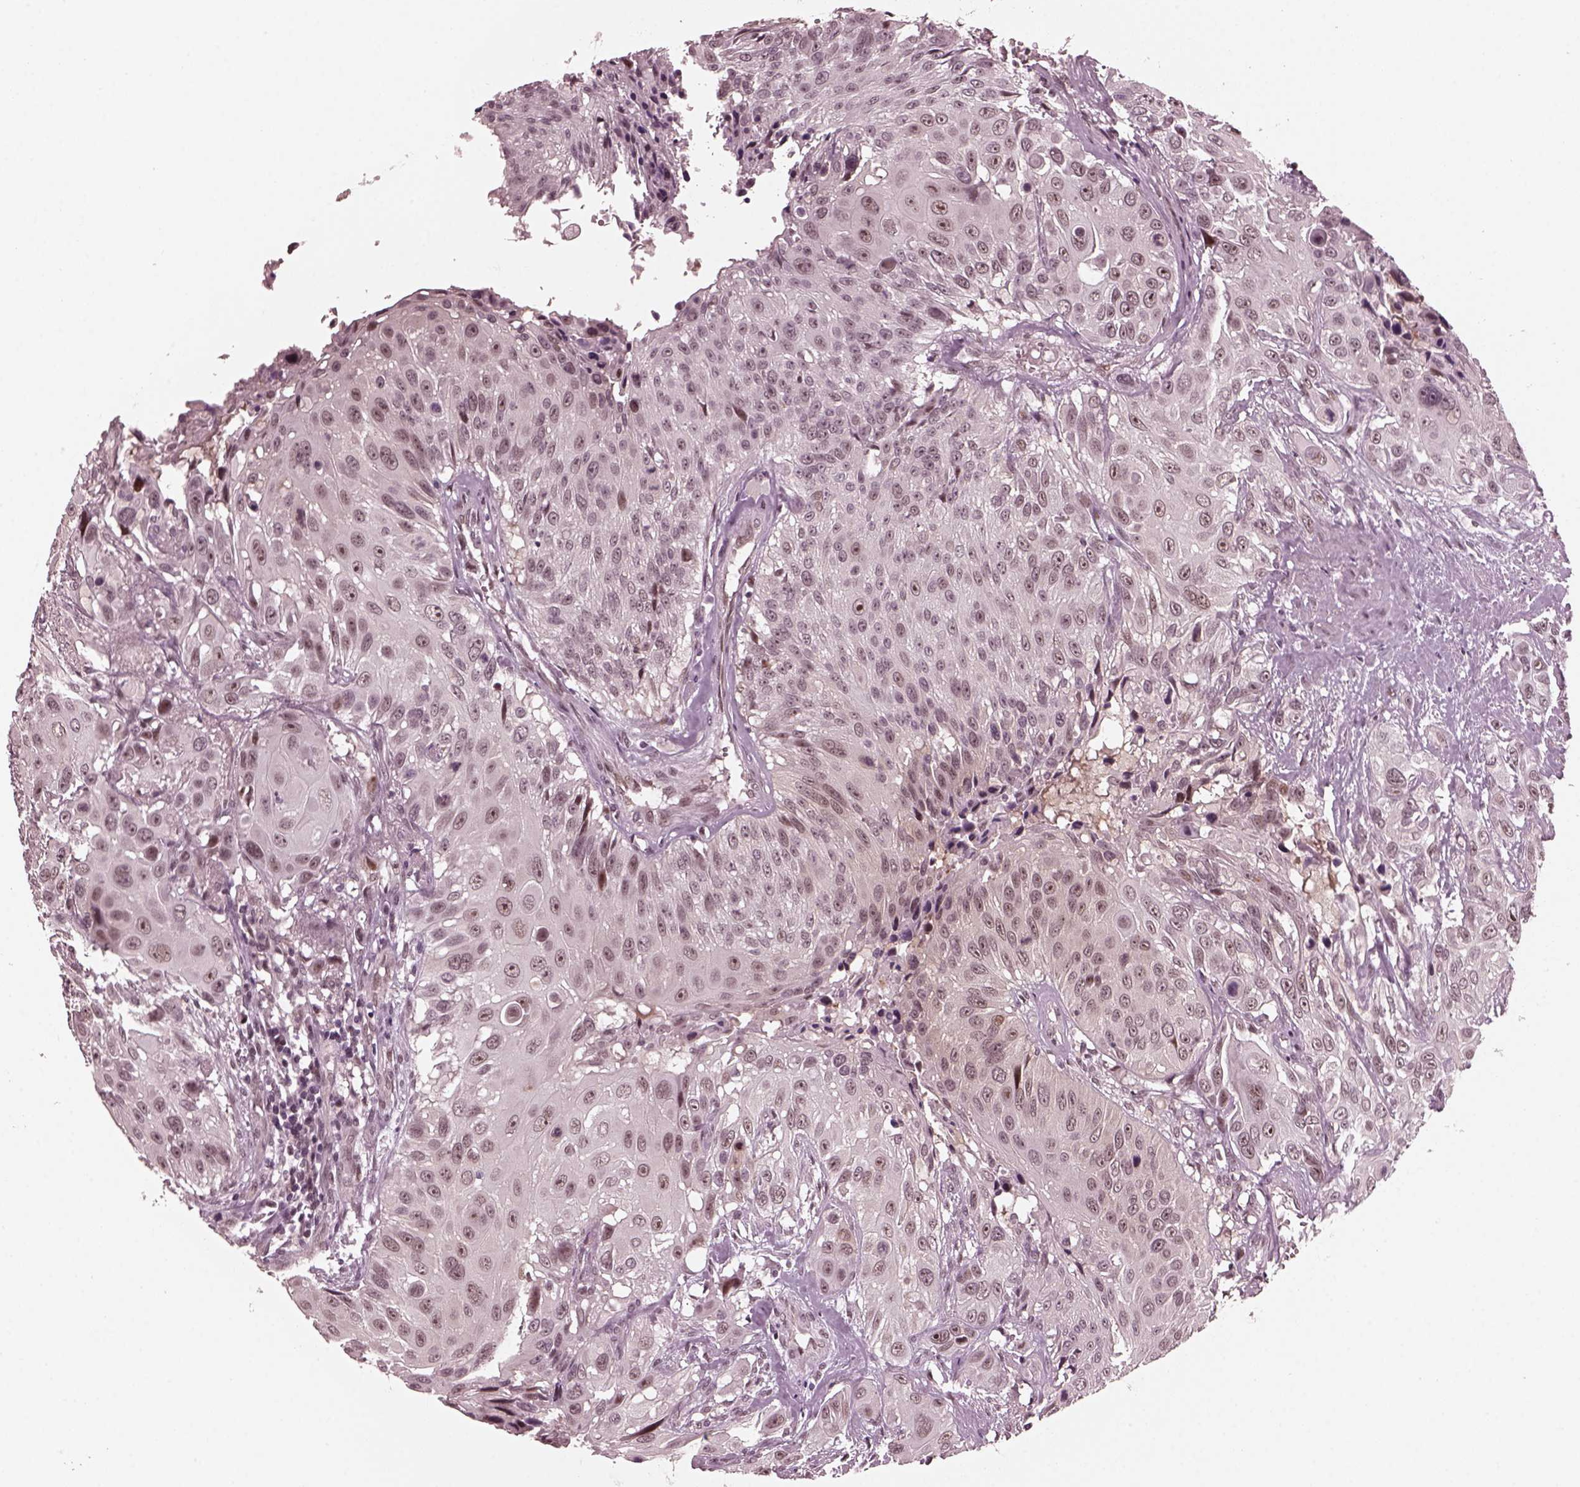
{"staining": {"intensity": "negative", "quantity": "none", "location": "none"}, "tissue": "urothelial cancer", "cell_type": "Tumor cells", "image_type": "cancer", "snomed": [{"axis": "morphology", "description": "Urothelial carcinoma, NOS"}, {"axis": "topography", "description": "Urinary bladder"}], "caption": "Transitional cell carcinoma was stained to show a protein in brown. There is no significant expression in tumor cells. The staining was performed using DAB to visualize the protein expression in brown, while the nuclei were stained in blue with hematoxylin (Magnification: 20x).", "gene": "TRIB3", "patient": {"sex": "male", "age": 55}}